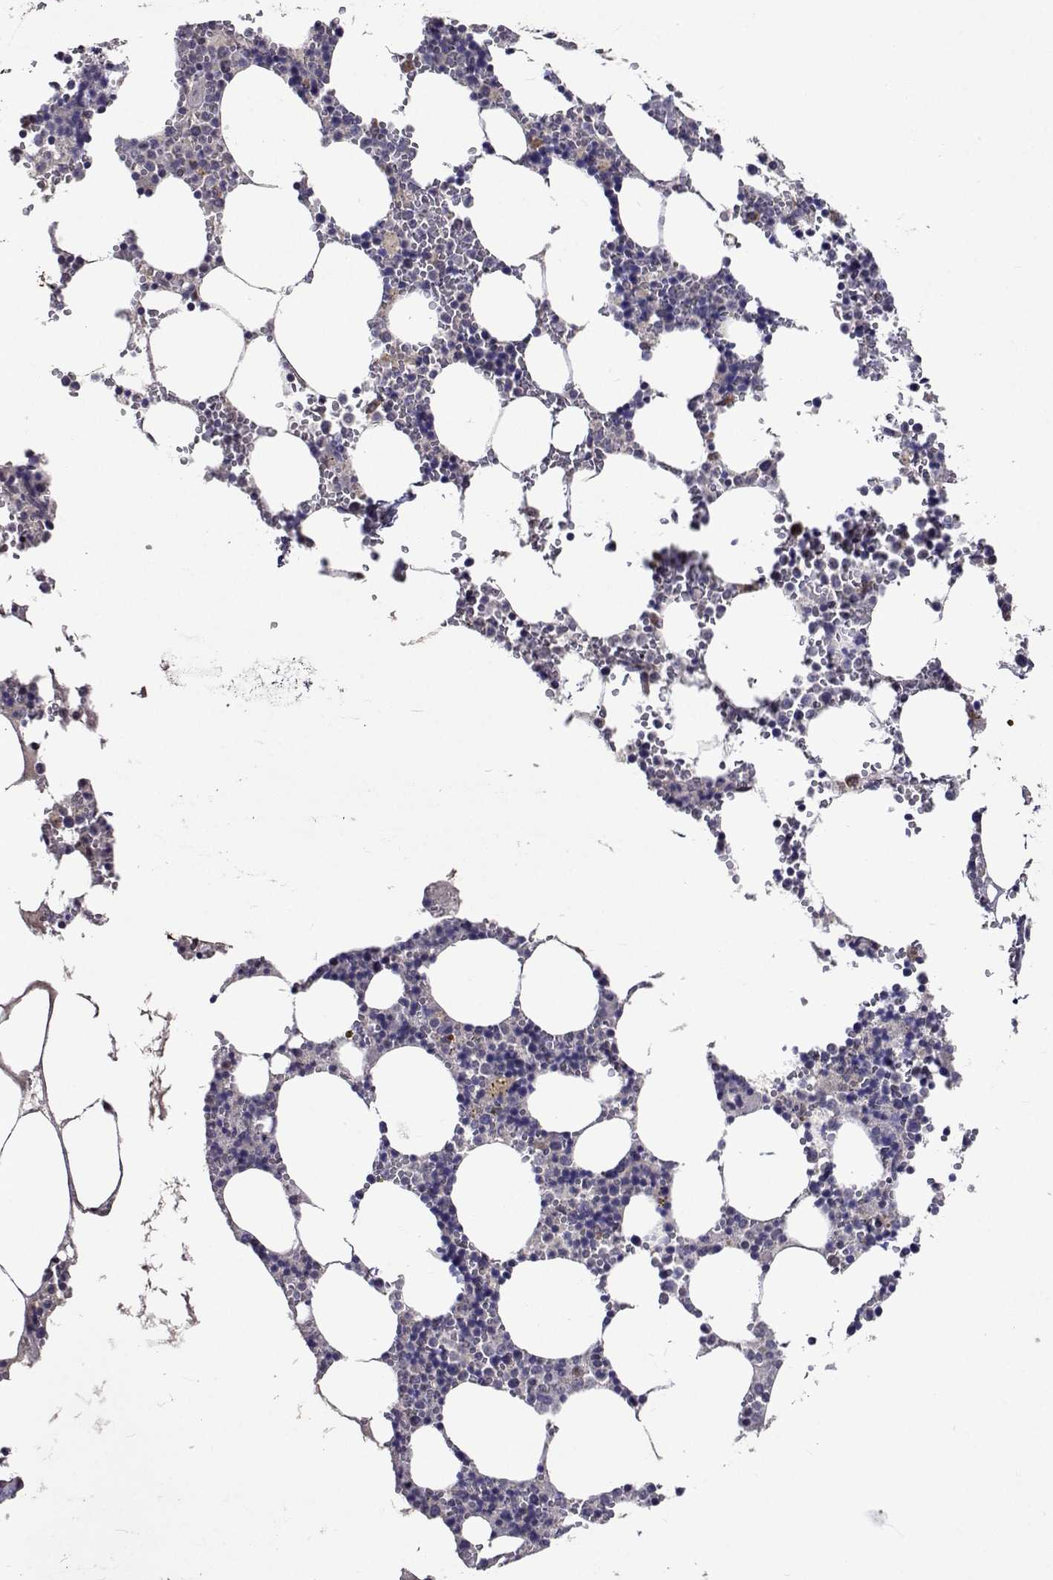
{"staining": {"intensity": "moderate", "quantity": "<25%", "location": "cytoplasmic/membranous"}, "tissue": "bone marrow", "cell_type": "Hematopoietic cells", "image_type": "normal", "snomed": [{"axis": "morphology", "description": "Normal tissue, NOS"}, {"axis": "topography", "description": "Bone marrow"}], "caption": "Immunohistochemistry (IHC) image of normal bone marrow: bone marrow stained using immunohistochemistry (IHC) displays low levels of moderate protein expression localized specifically in the cytoplasmic/membranous of hematopoietic cells, appearing as a cytoplasmic/membranous brown color.", "gene": "TARBP2", "patient": {"sex": "male", "age": 54}}